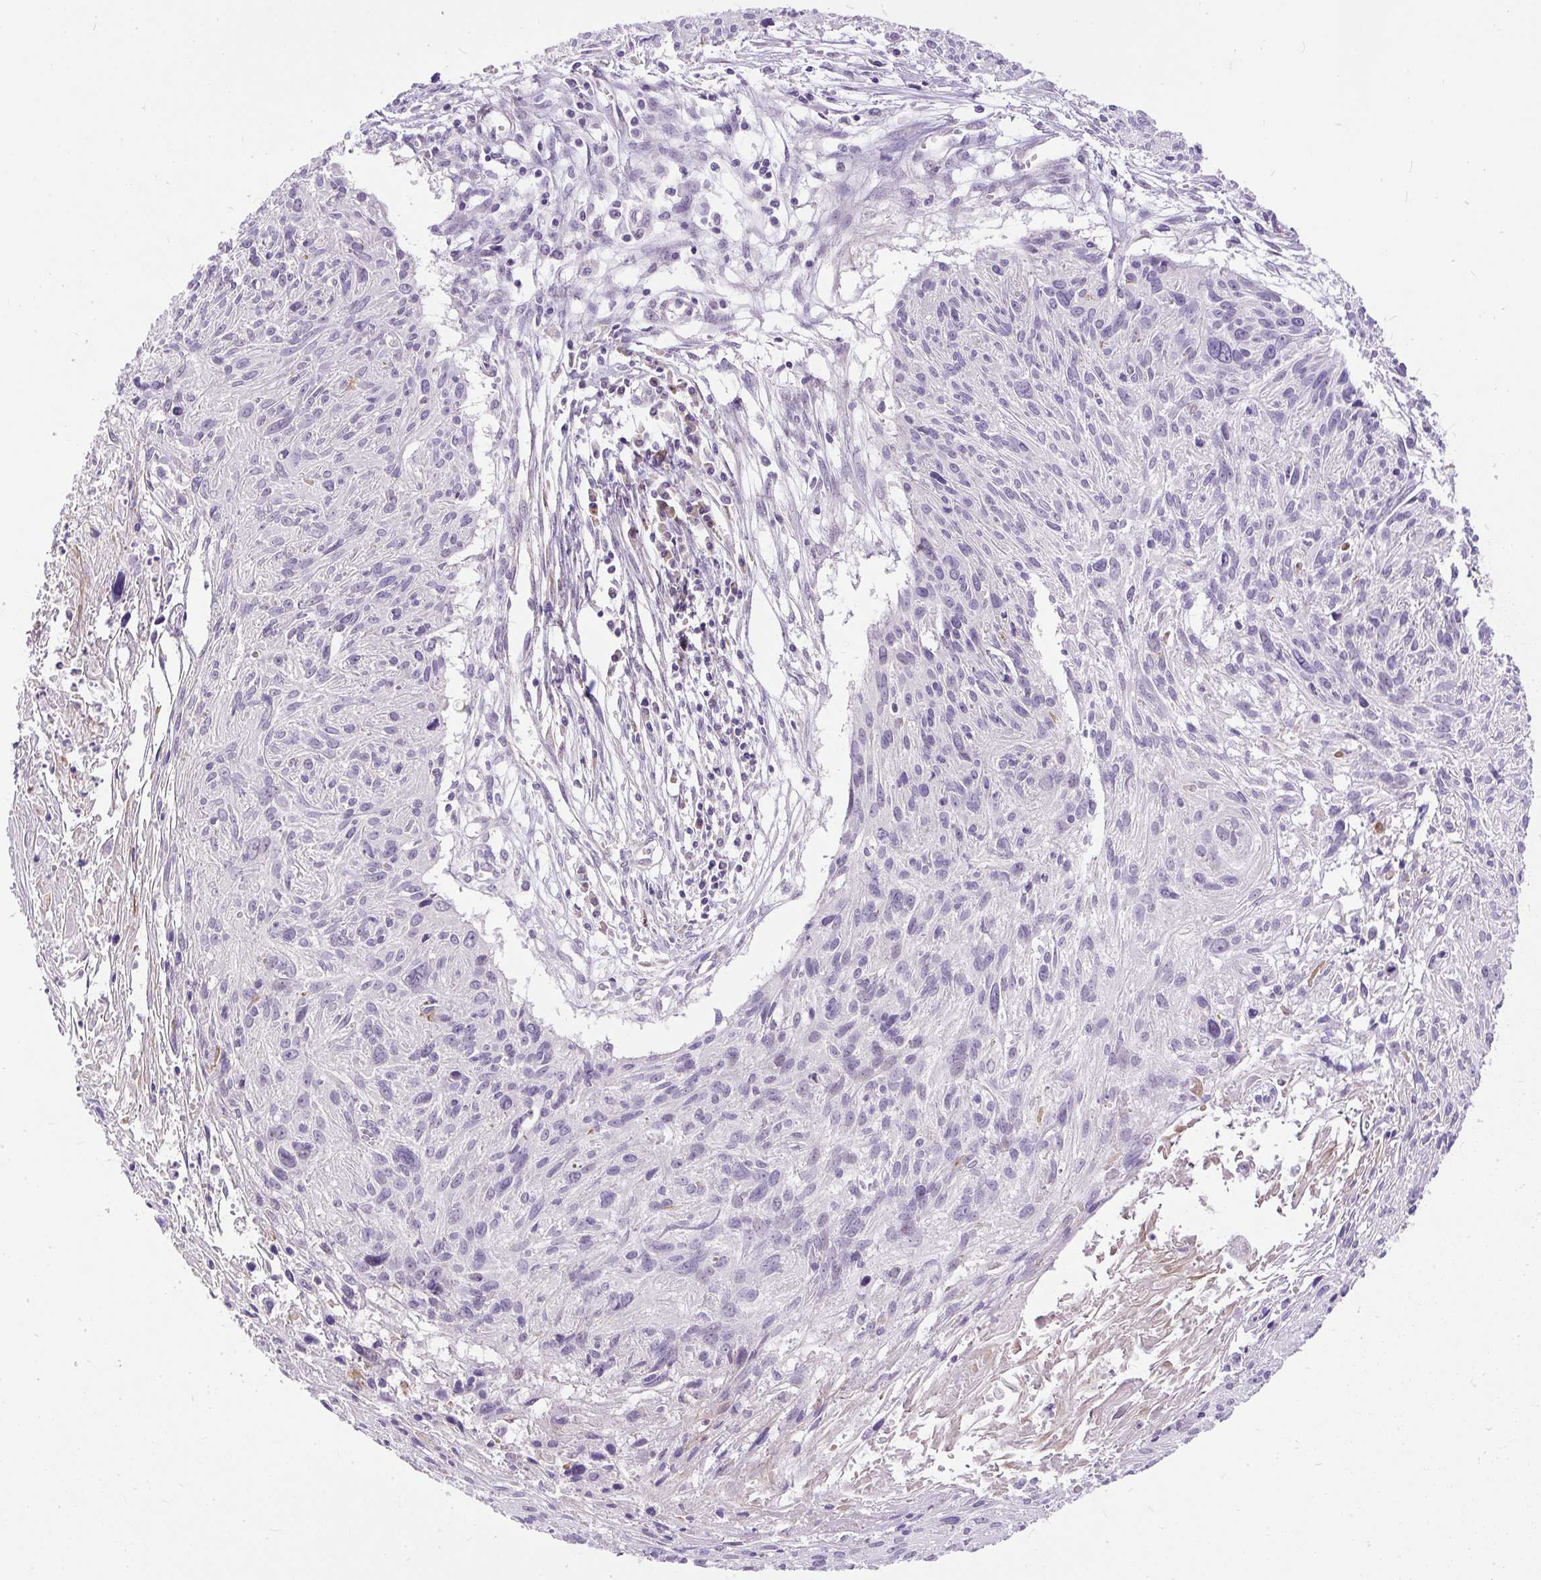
{"staining": {"intensity": "negative", "quantity": "none", "location": "none"}, "tissue": "cervical cancer", "cell_type": "Tumor cells", "image_type": "cancer", "snomed": [{"axis": "morphology", "description": "Squamous cell carcinoma, NOS"}, {"axis": "topography", "description": "Cervix"}], "caption": "This is an immunohistochemistry (IHC) histopathology image of cervical cancer. There is no staining in tumor cells.", "gene": "KRTAP20-3", "patient": {"sex": "female", "age": 51}}